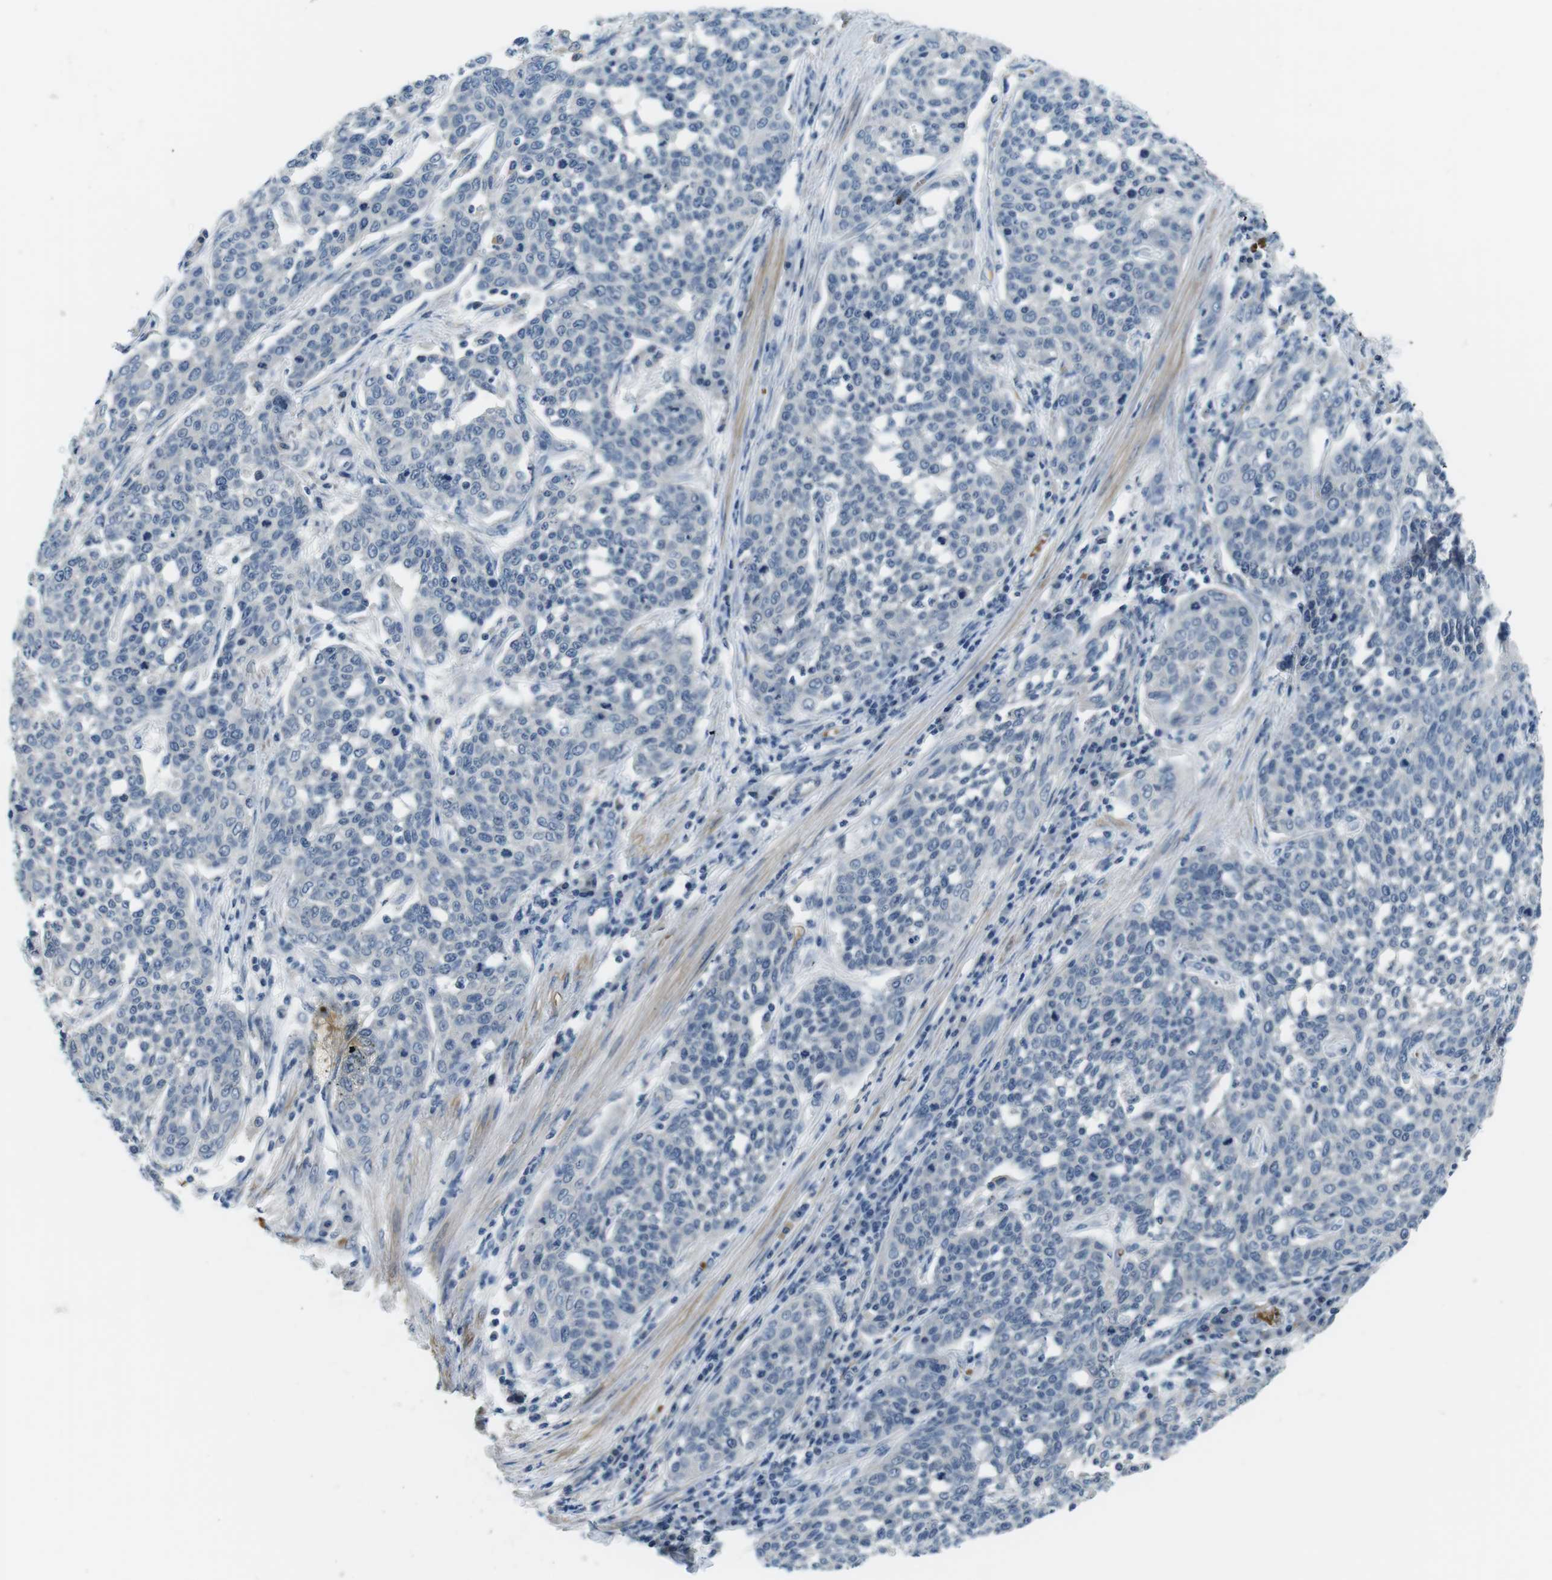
{"staining": {"intensity": "negative", "quantity": "none", "location": "none"}, "tissue": "cervical cancer", "cell_type": "Tumor cells", "image_type": "cancer", "snomed": [{"axis": "morphology", "description": "Squamous cell carcinoma, NOS"}, {"axis": "topography", "description": "Cervix"}], "caption": "Immunohistochemistry (IHC) histopathology image of human squamous cell carcinoma (cervical) stained for a protein (brown), which exhibits no positivity in tumor cells.", "gene": "WSCD1", "patient": {"sex": "female", "age": 34}}